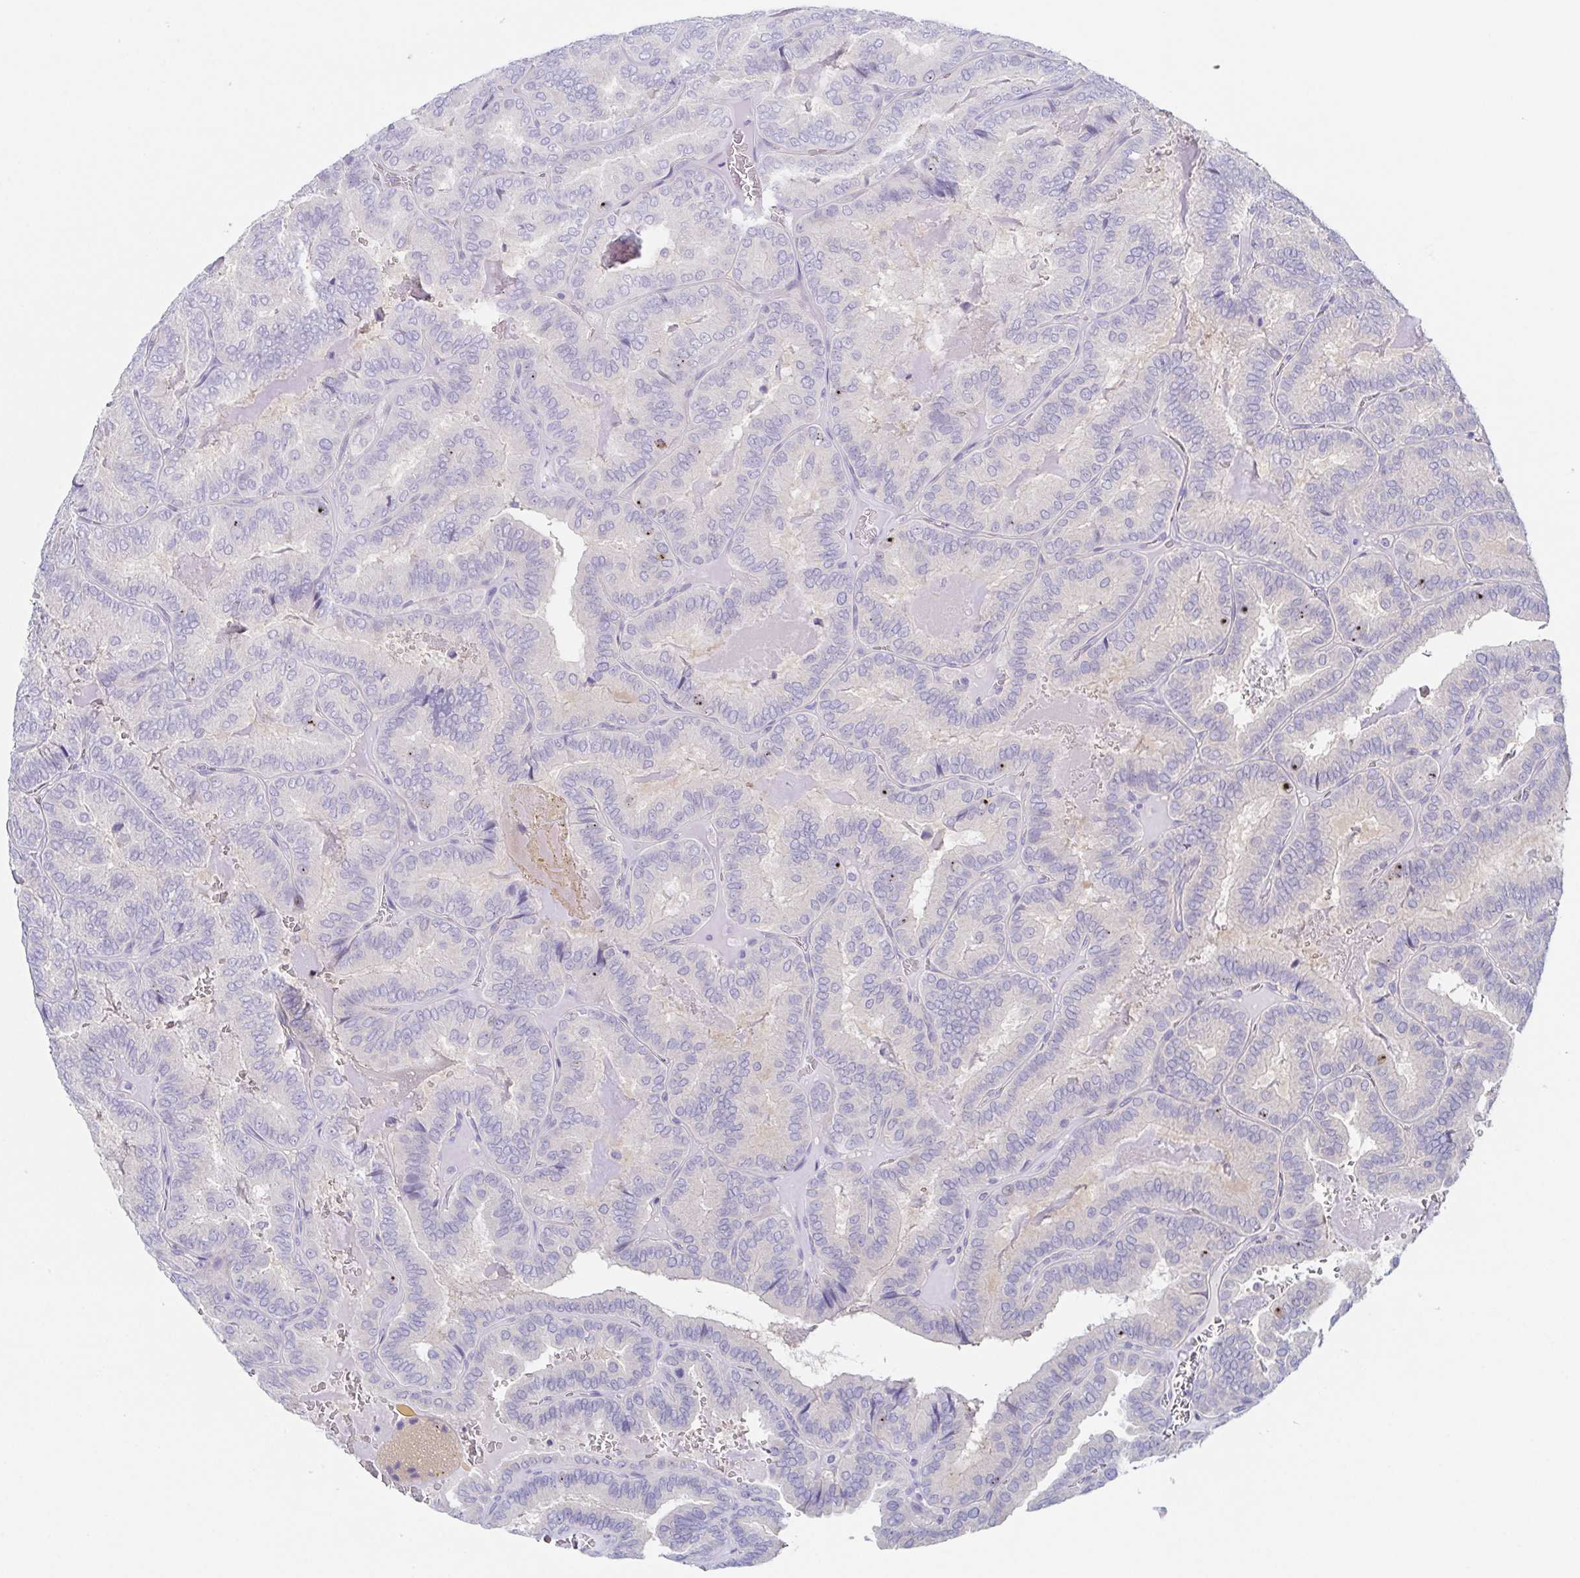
{"staining": {"intensity": "negative", "quantity": "none", "location": "none"}, "tissue": "thyroid cancer", "cell_type": "Tumor cells", "image_type": "cancer", "snomed": [{"axis": "morphology", "description": "Papillary adenocarcinoma, NOS"}, {"axis": "topography", "description": "Thyroid gland"}], "caption": "Immunohistochemistry of thyroid papillary adenocarcinoma demonstrates no expression in tumor cells.", "gene": "HTR2A", "patient": {"sex": "female", "age": 75}}